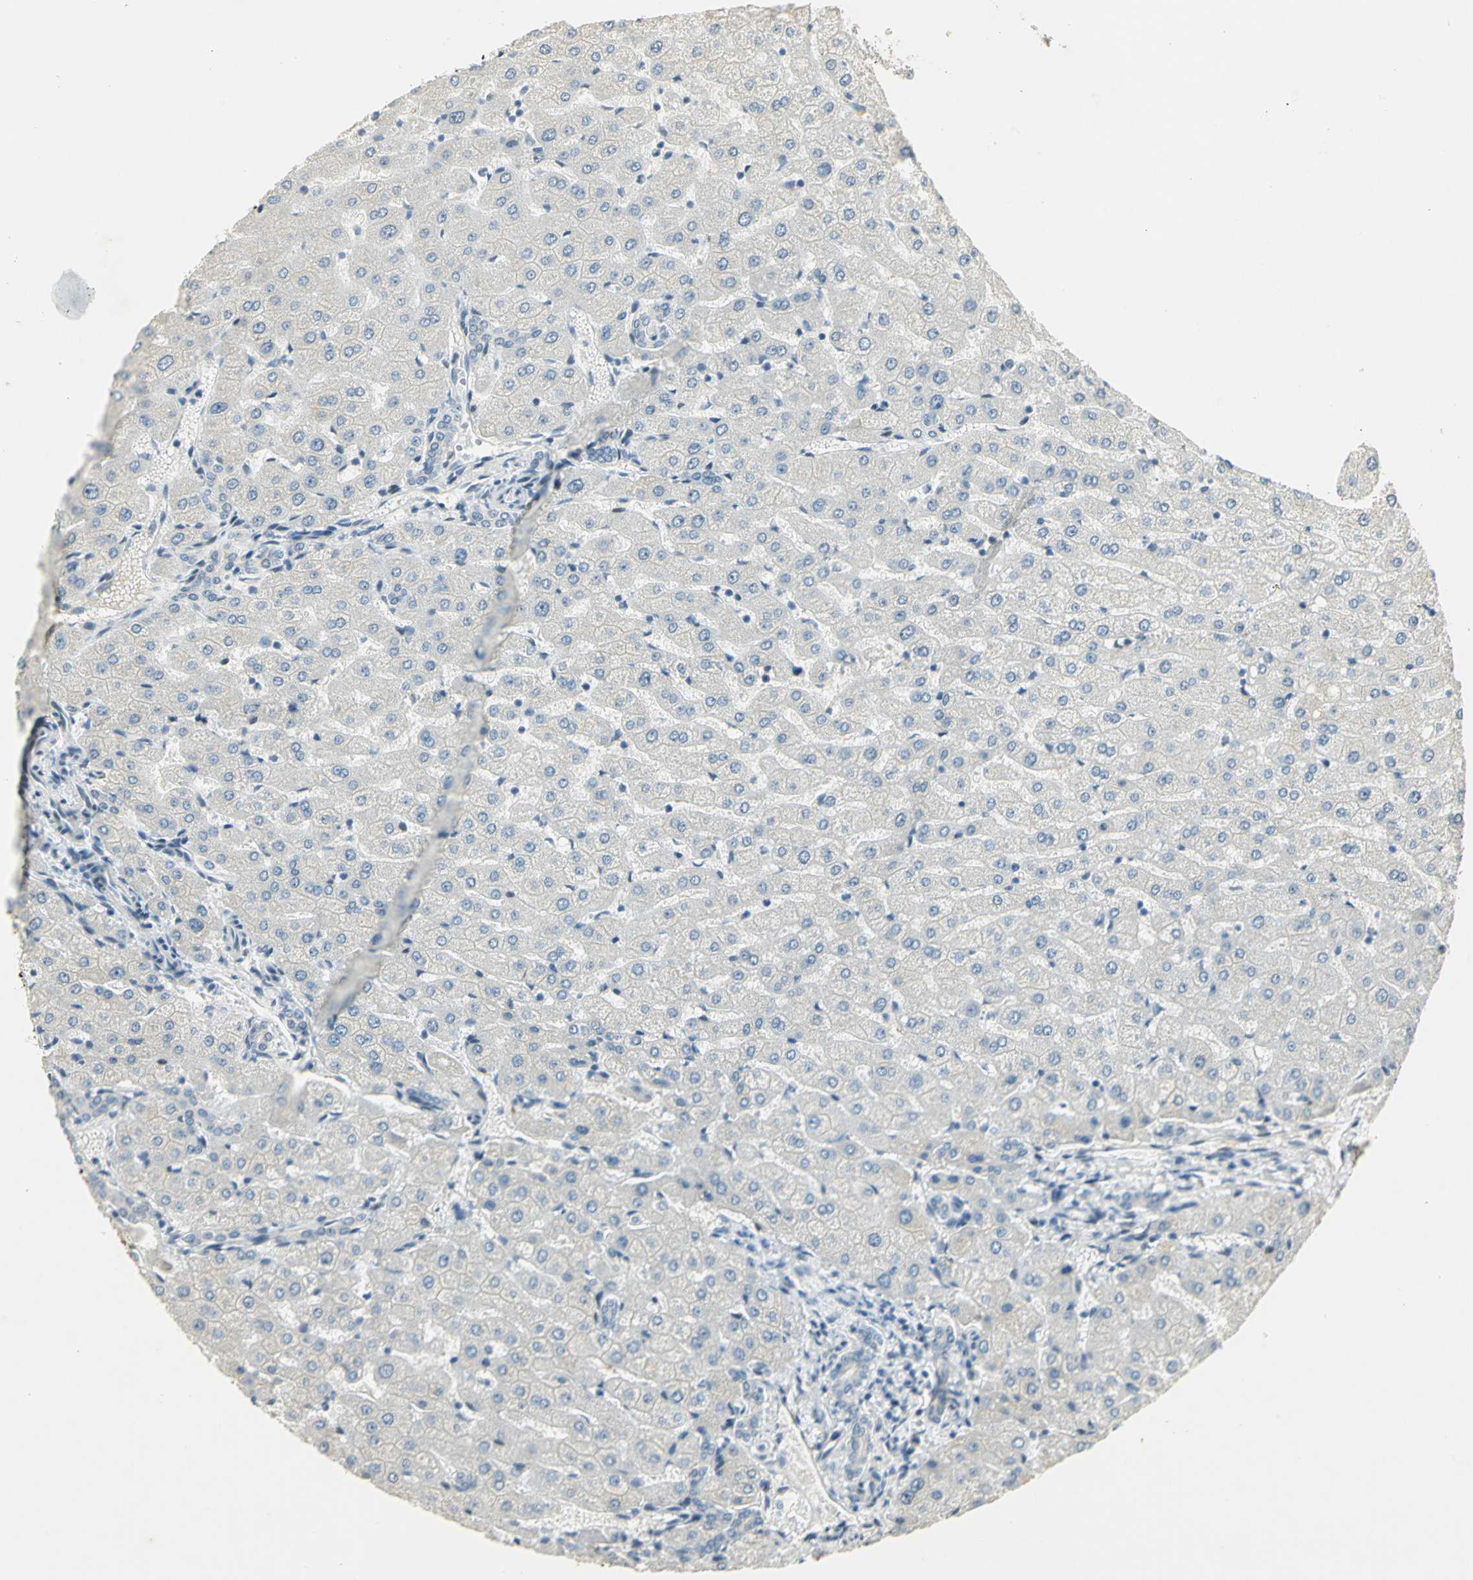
{"staining": {"intensity": "negative", "quantity": "none", "location": "none"}, "tissue": "liver", "cell_type": "Cholangiocytes", "image_type": "normal", "snomed": [{"axis": "morphology", "description": "Normal tissue, NOS"}, {"axis": "morphology", "description": "Fibrosis, NOS"}, {"axis": "topography", "description": "Liver"}], "caption": "IHC histopathology image of benign liver stained for a protein (brown), which demonstrates no positivity in cholangiocytes.", "gene": "AK6", "patient": {"sex": "female", "age": 29}}